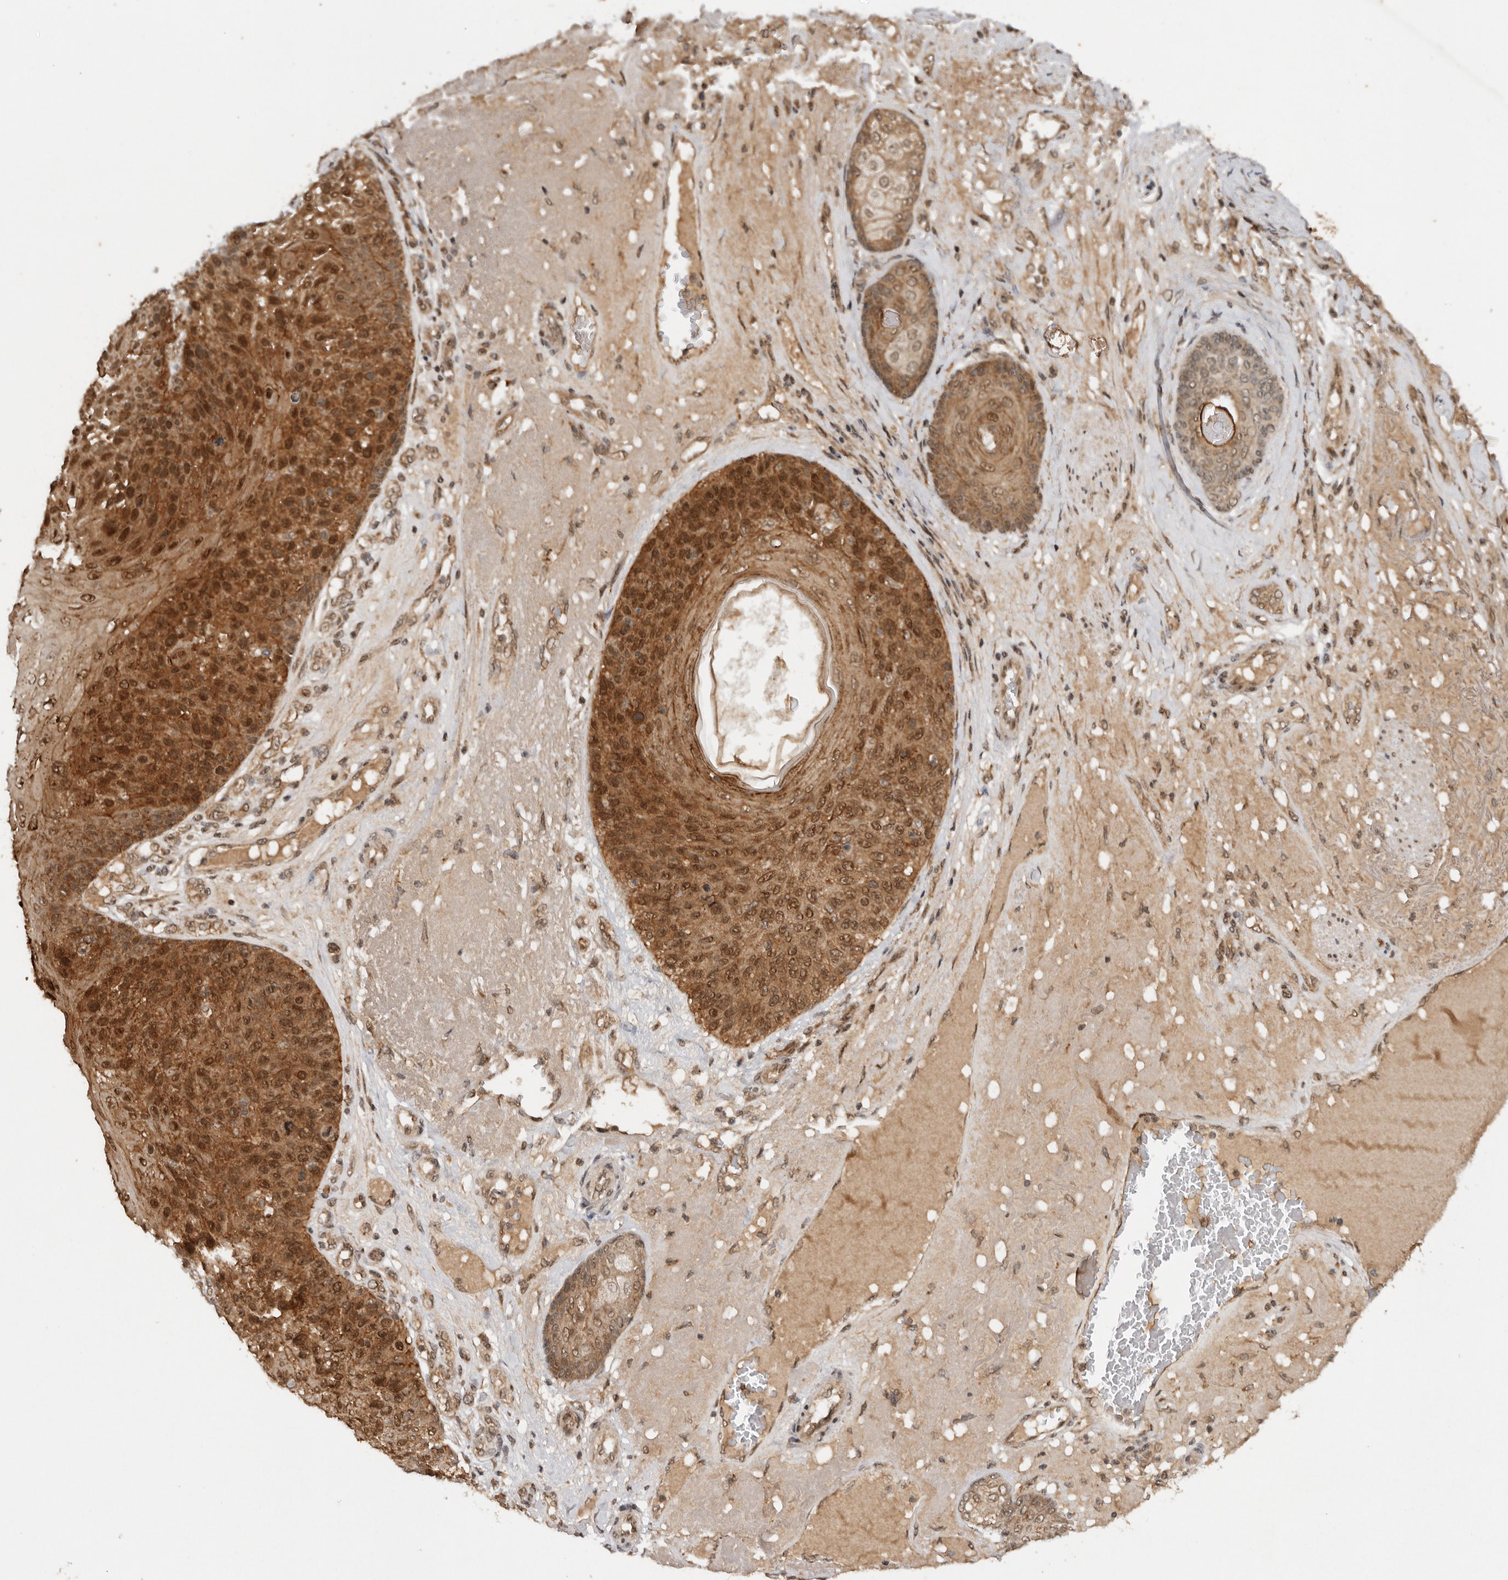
{"staining": {"intensity": "strong", "quantity": ">75%", "location": "cytoplasmic/membranous,nuclear"}, "tissue": "skin cancer", "cell_type": "Tumor cells", "image_type": "cancer", "snomed": [{"axis": "morphology", "description": "Squamous cell carcinoma, NOS"}, {"axis": "topography", "description": "Skin"}], "caption": "Immunohistochemical staining of human skin cancer demonstrates strong cytoplasmic/membranous and nuclear protein positivity in approximately >75% of tumor cells. (brown staining indicates protein expression, while blue staining denotes nuclei).", "gene": "TARS2", "patient": {"sex": "female", "age": 88}}